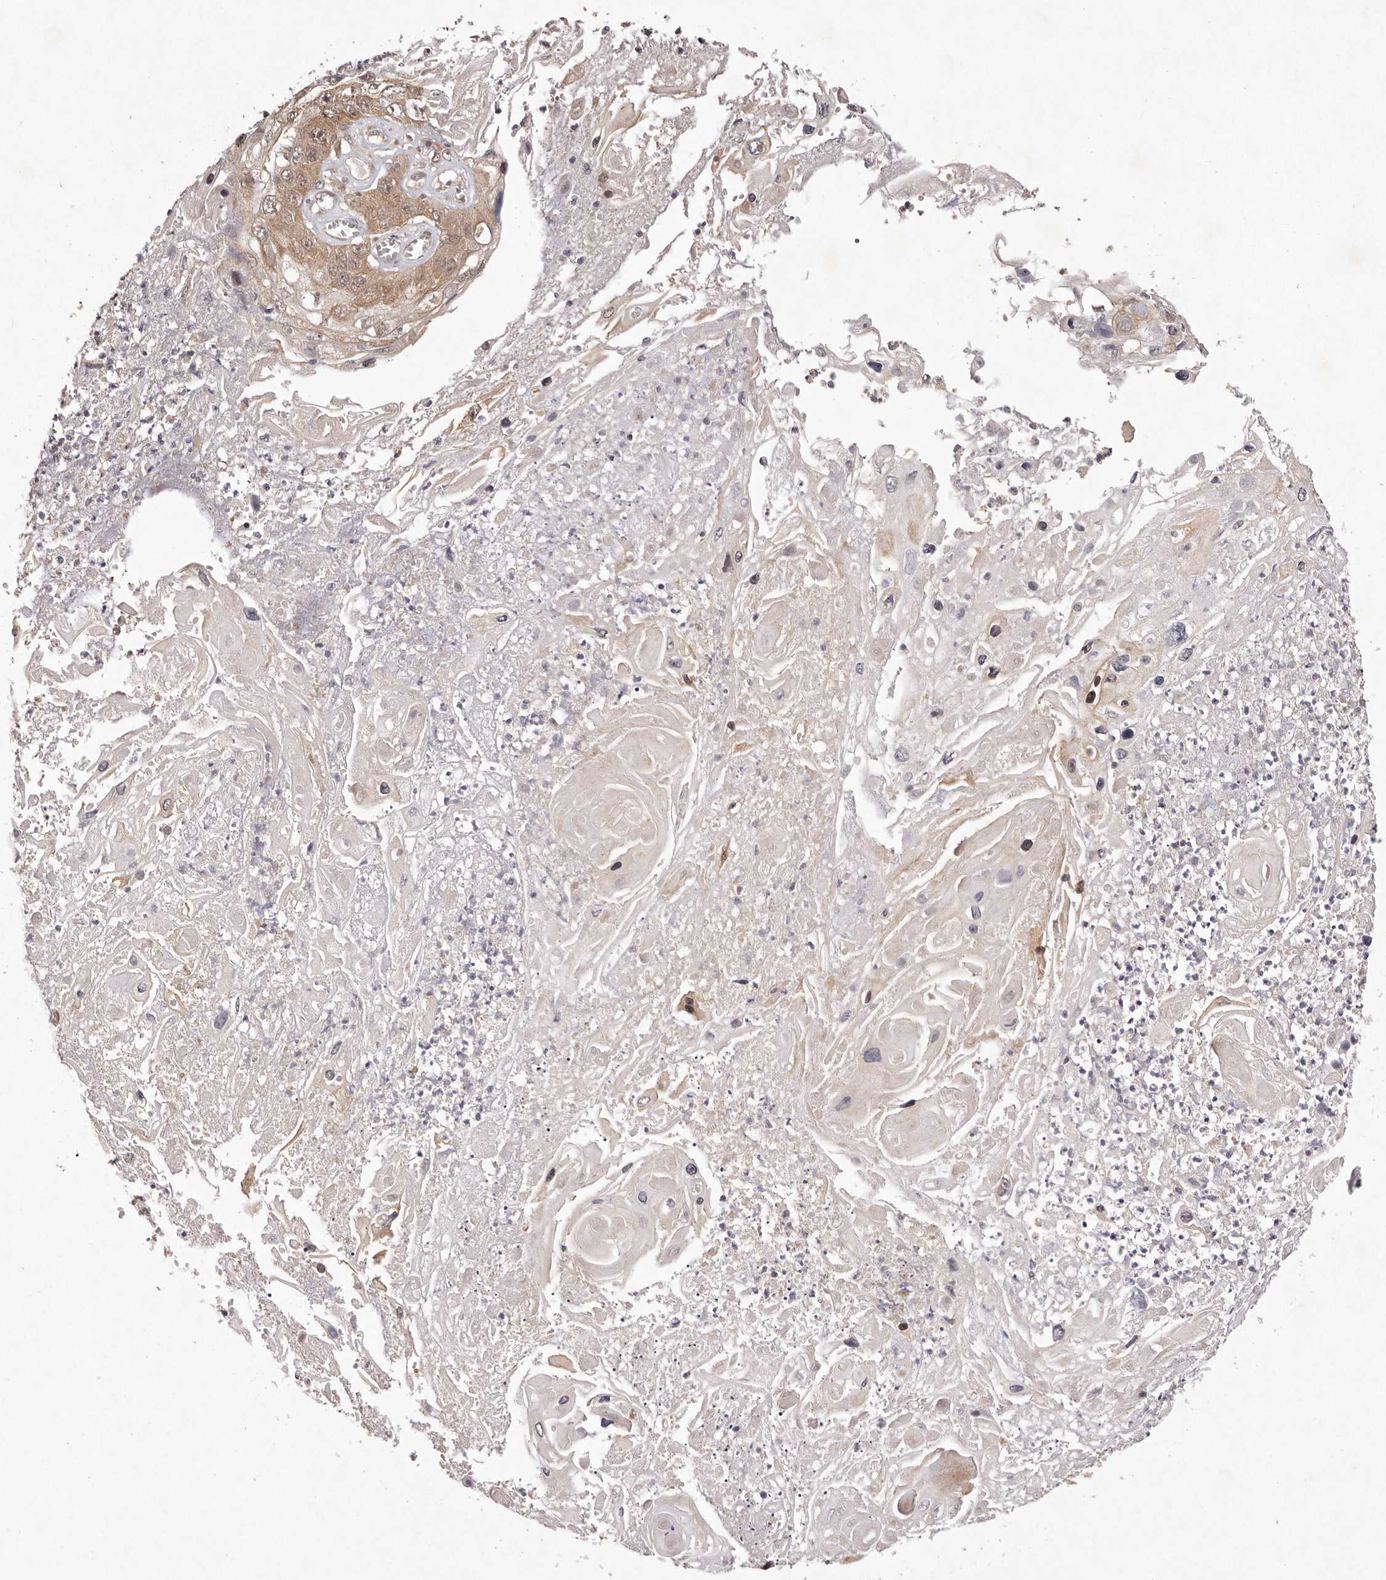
{"staining": {"intensity": "moderate", "quantity": ">75%", "location": "cytoplasmic/membranous,nuclear"}, "tissue": "skin cancer", "cell_type": "Tumor cells", "image_type": "cancer", "snomed": [{"axis": "morphology", "description": "Squamous cell carcinoma, NOS"}, {"axis": "topography", "description": "Skin"}], "caption": "Immunohistochemical staining of skin squamous cell carcinoma demonstrates moderate cytoplasmic/membranous and nuclear protein positivity in approximately >75% of tumor cells.", "gene": "BUD31", "patient": {"sex": "male", "age": 55}}